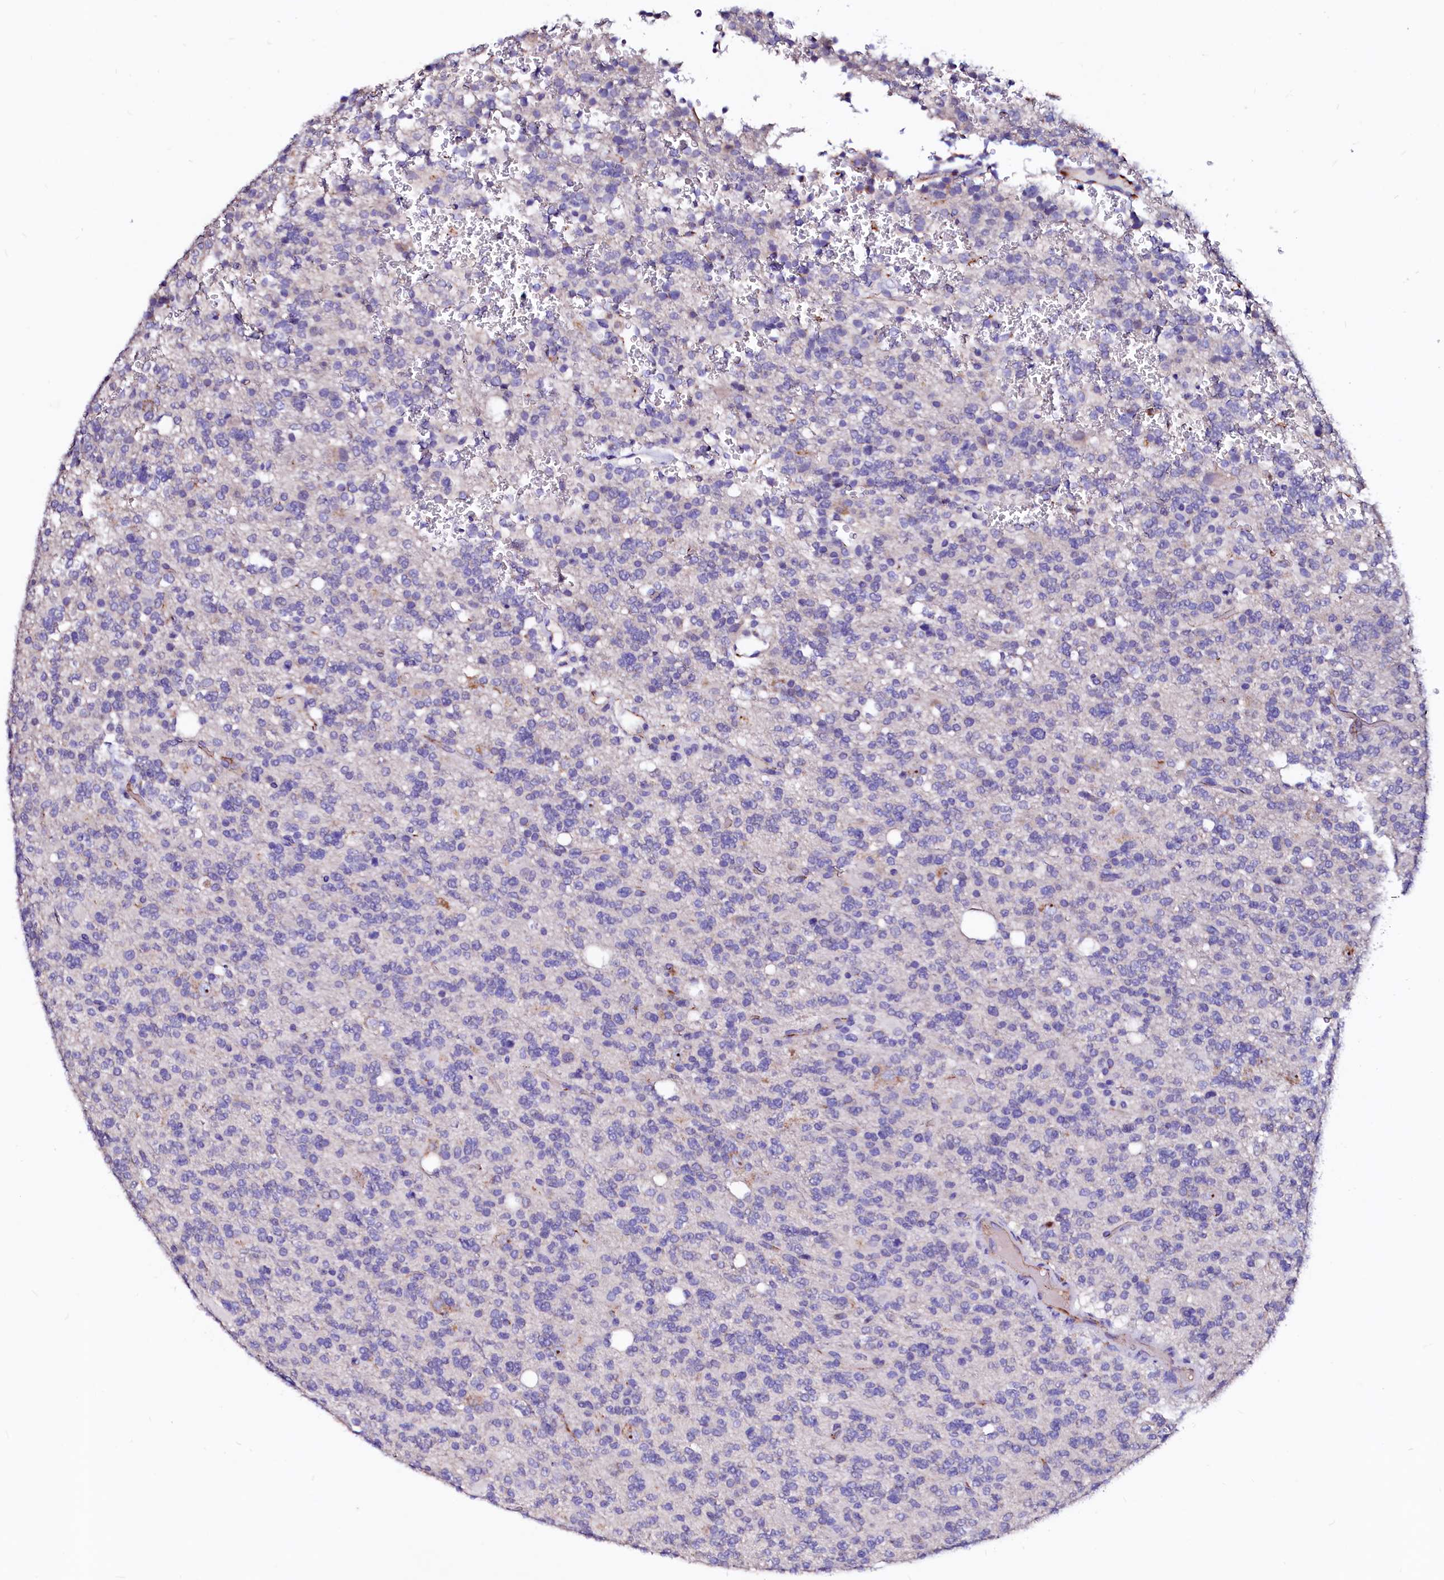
{"staining": {"intensity": "negative", "quantity": "none", "location": "none"}, "tissue": "glioma", "cell_type": "Tumor cells", "image_type": "cancer", "snomed": [{"axis": "morphology", "description": "Glioma, malignant, High grade"}, {"axis": "topography", "description": "Brain"}], "caption": "High magnification brightfield microscopy of glioma stained with DAB (brown) and counterstained with hematoxylin (blue): tumor cells show no significant expression. Nuclei are stained in blue.", "gene": "RAB27A", "patient": {"sex": "female", "age": 62}}